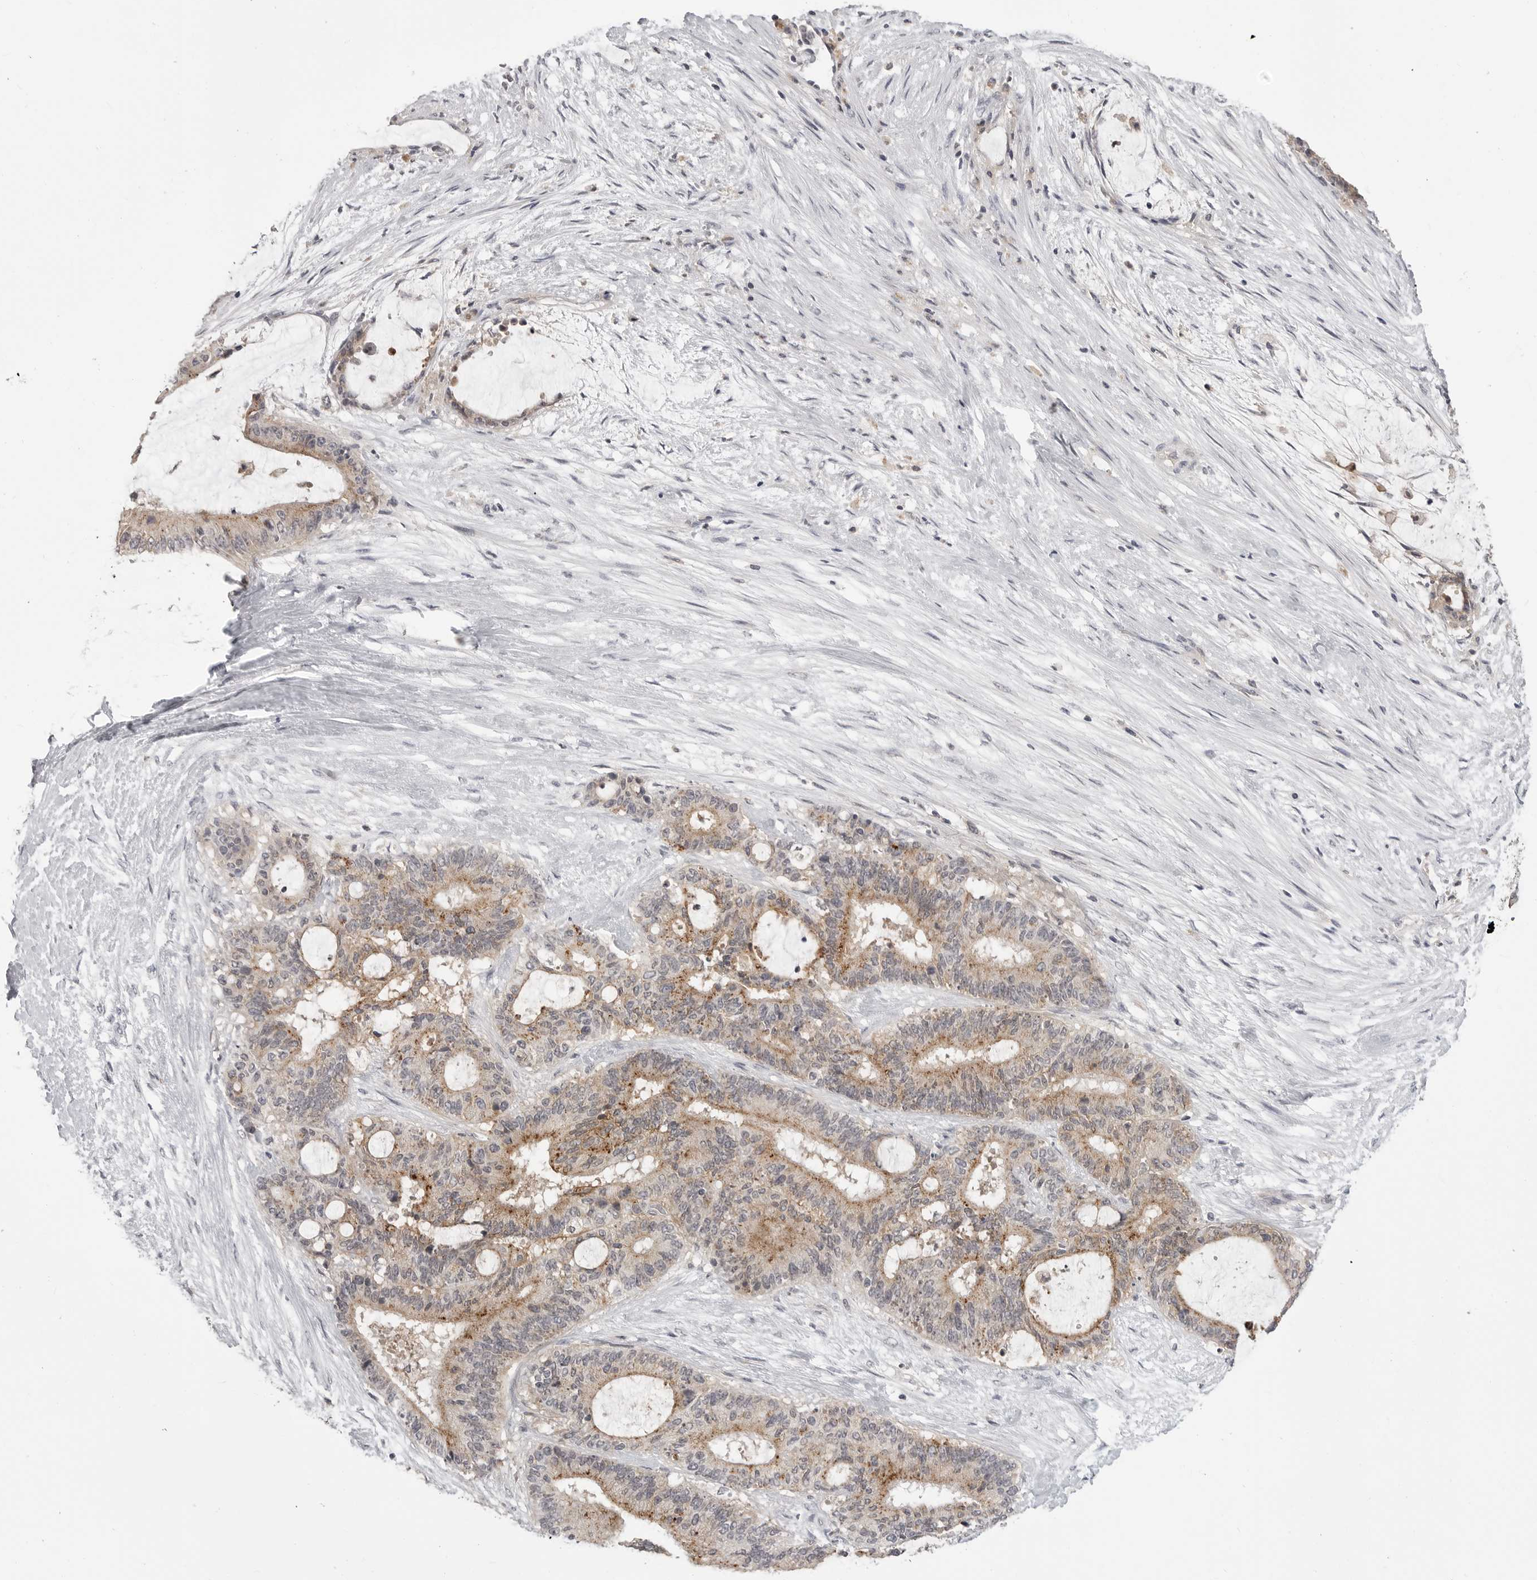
{"staining": {"intensity": "strong", "quantity": "25%-75%", "location": "cytoplasmic/membranous"}, "tissue": "liver cancer", "cell_type": "Tumor cells", "image_type": "cancer", "snomed": [{"axis": "morphology", "description": "Normal tissue, NOS"}, {"axis": "morphology", "description": "Cholangiocarcinoma"}, {"axis": "topography", "description": "Liver"}, {"axis": "topography", "description": "Peripheral nerve tissue"}], "caption": "A high amount of strong cytoplasmic/membranous positivity is appreciated in approximately 25%-75% of tumor cells in liver cancer tissue.", "gene": "IFNGR1", "patient": {"sex": "female", "age": 73}}